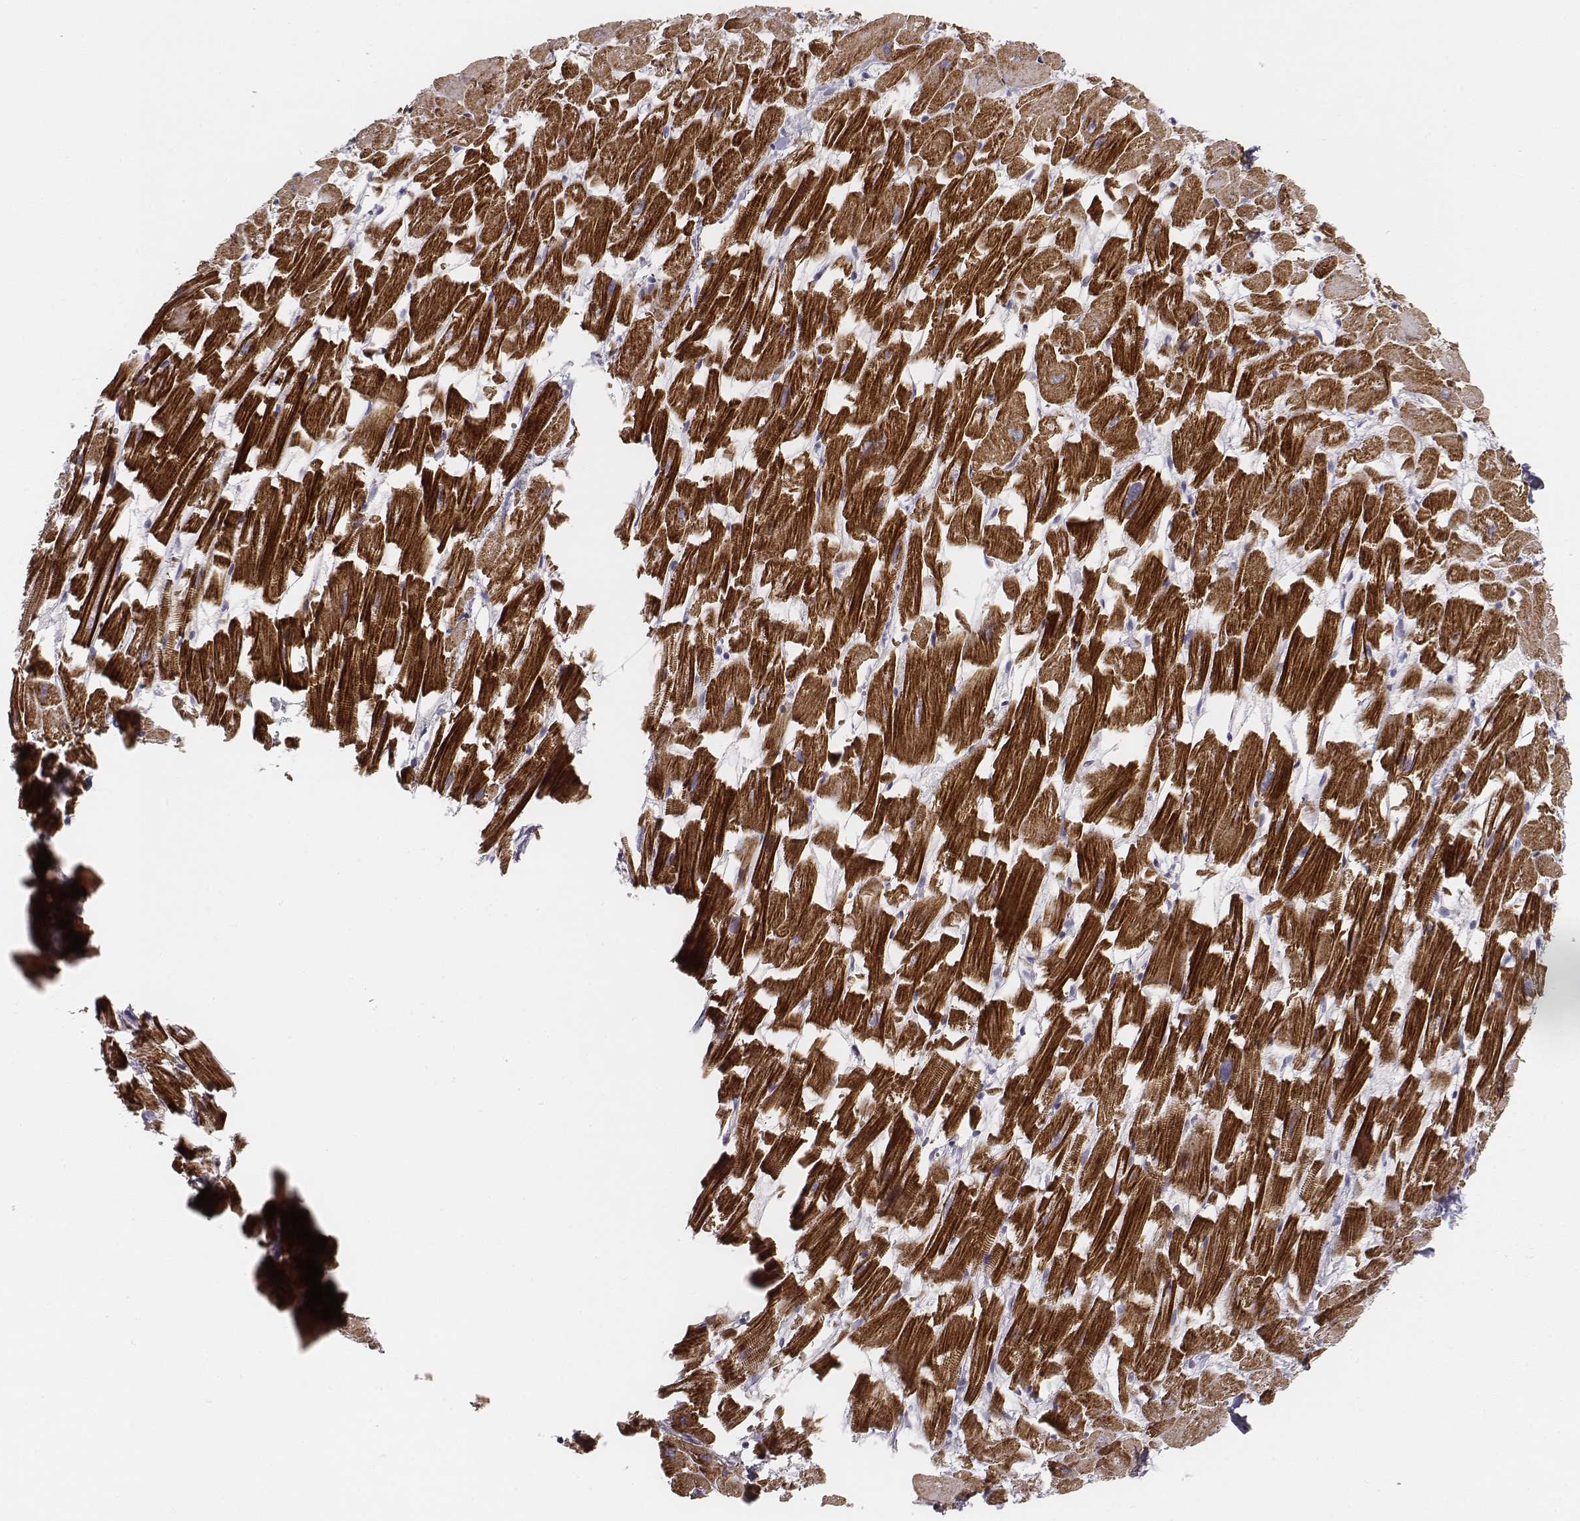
{"staining": {"intensity": "strong", "quantity": ">75%", "location": "cytoplasmic/membranous"}, "tissue": "heart muscle", "cell_type": "Cardiomyocytes", "image_type": "normal", "snomed": [{"axis": "morphology", "description": "Normal tissue, NOS"}, {"axis": "topography", "description": "Heart"}], "caption": "Immunohistochemical staining of benign heart muscle shows strong cytoplasmic/membranous protein positivity in approximately >75% of cardiomyocytes.", "gene": "MYH6", "patient": {"sex": "female", "age": 64}}